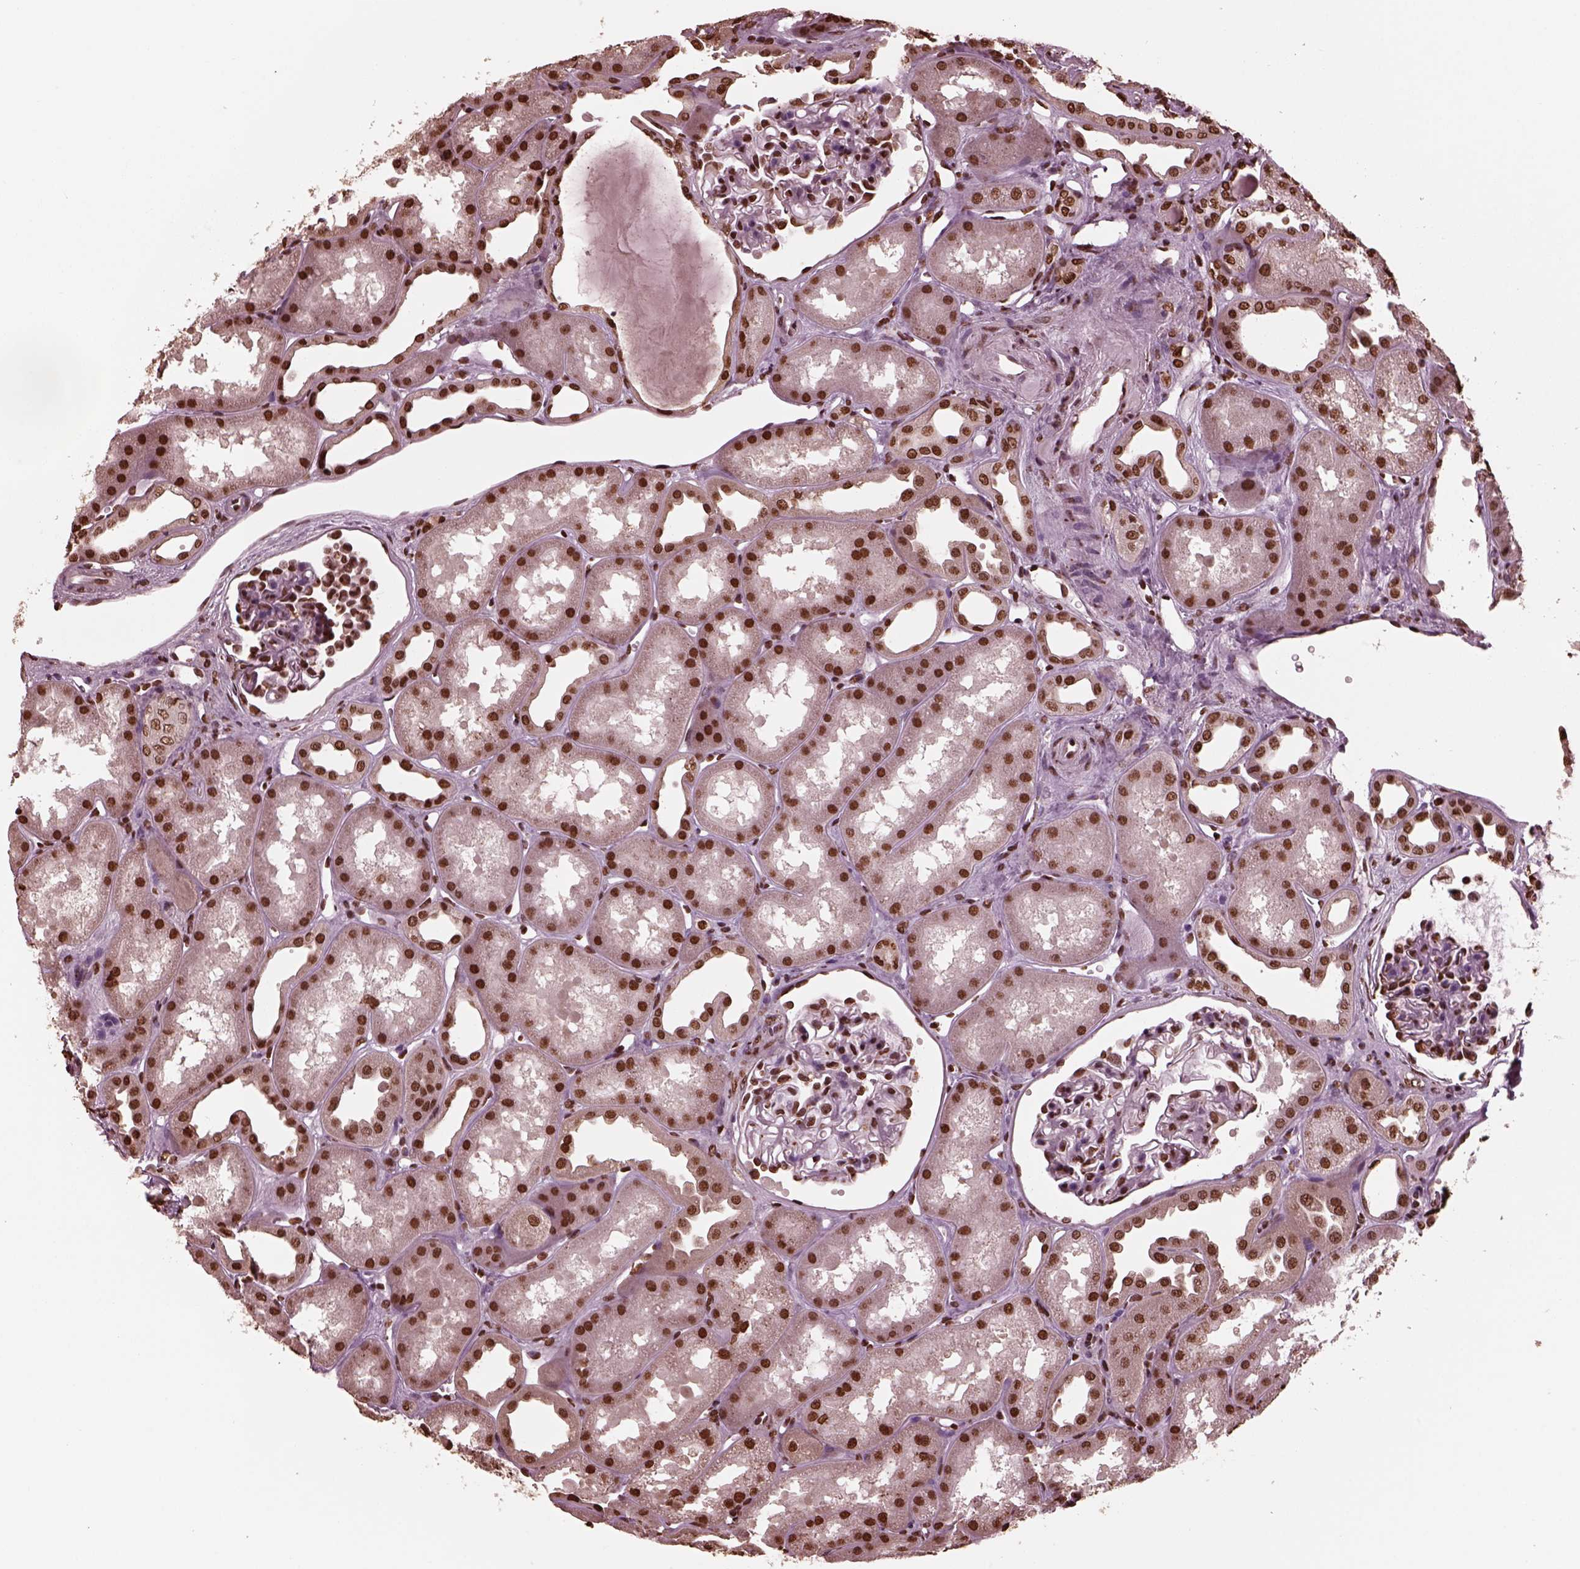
{"staining": {"intensity": "strong", "quantity": "25%-75%", "location": "nuclear"}, "tissue": "kidney", "cell_type": "Cells in glomeruli", "image_type": "normal", "snomed": [{"axis": "morphology", "description": "Normal tissue, NOS"}, {"axis": "topography", "description": "Kidney"}], "caption": "Protein analysis of benign kidney reveals strong nuclear staining in about 25%-75% of cells in glomeruli.", "gene": "NSD1", "patient": {"sex": "male", "age": 61}}